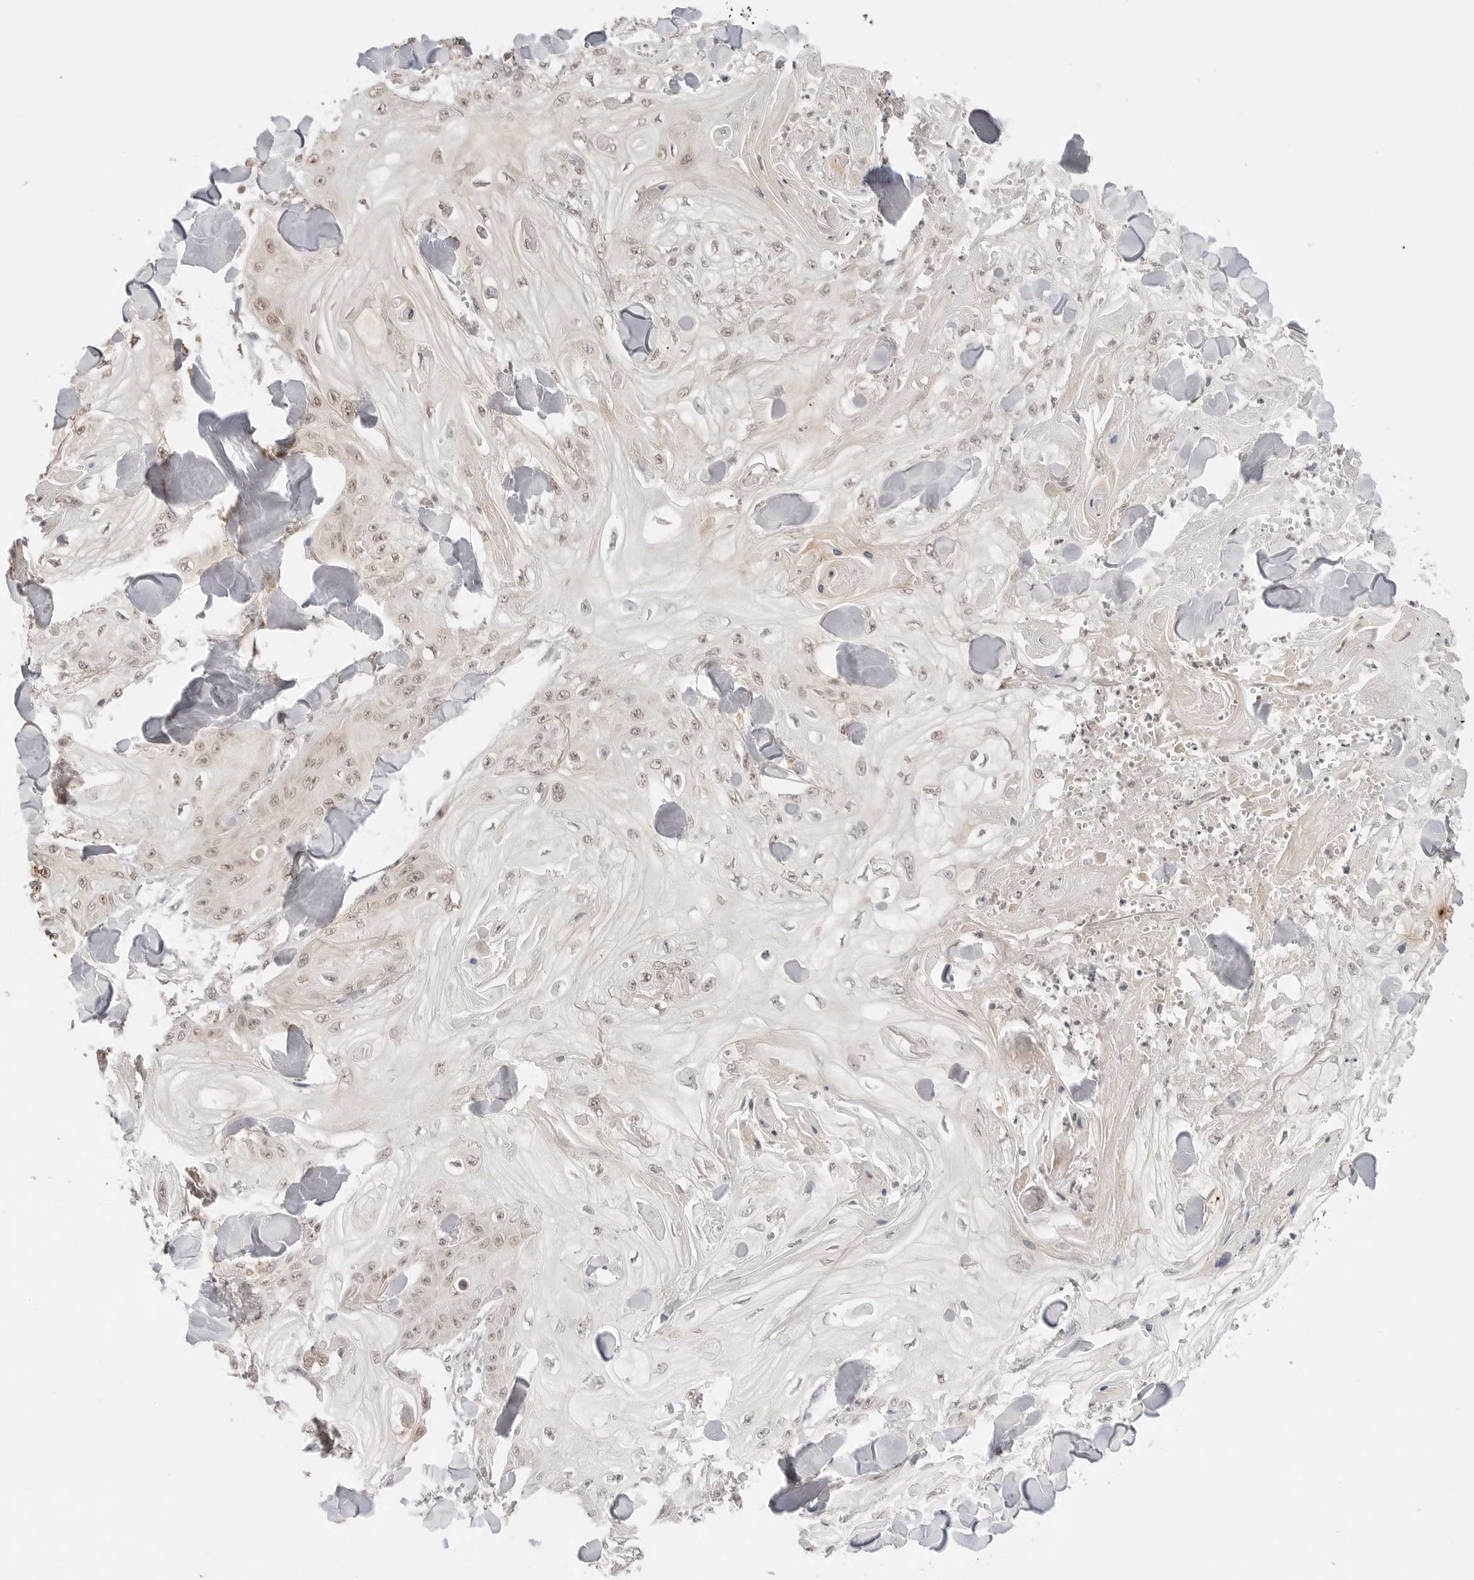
{"staining": {"intensity": "weak", "quantity": ">75%", "location": "nuclear"}, "tissue": "skin cancer", "cell_type": "Tumor cells", "image_type": "cancer", "snomed": [{"axis": "morphology", "description": "Squamous cell carcinoma, NOS"}, {"axis": "topography", "description": "Skin"}], "caption": "The micrograph reveals staining of squamous cell carcinoma (skin), revealing weak nuclear protein staining (brown color) within tumor cells.", "gene": "GPR34", "patient": {"sex": "male", "age": 74}}